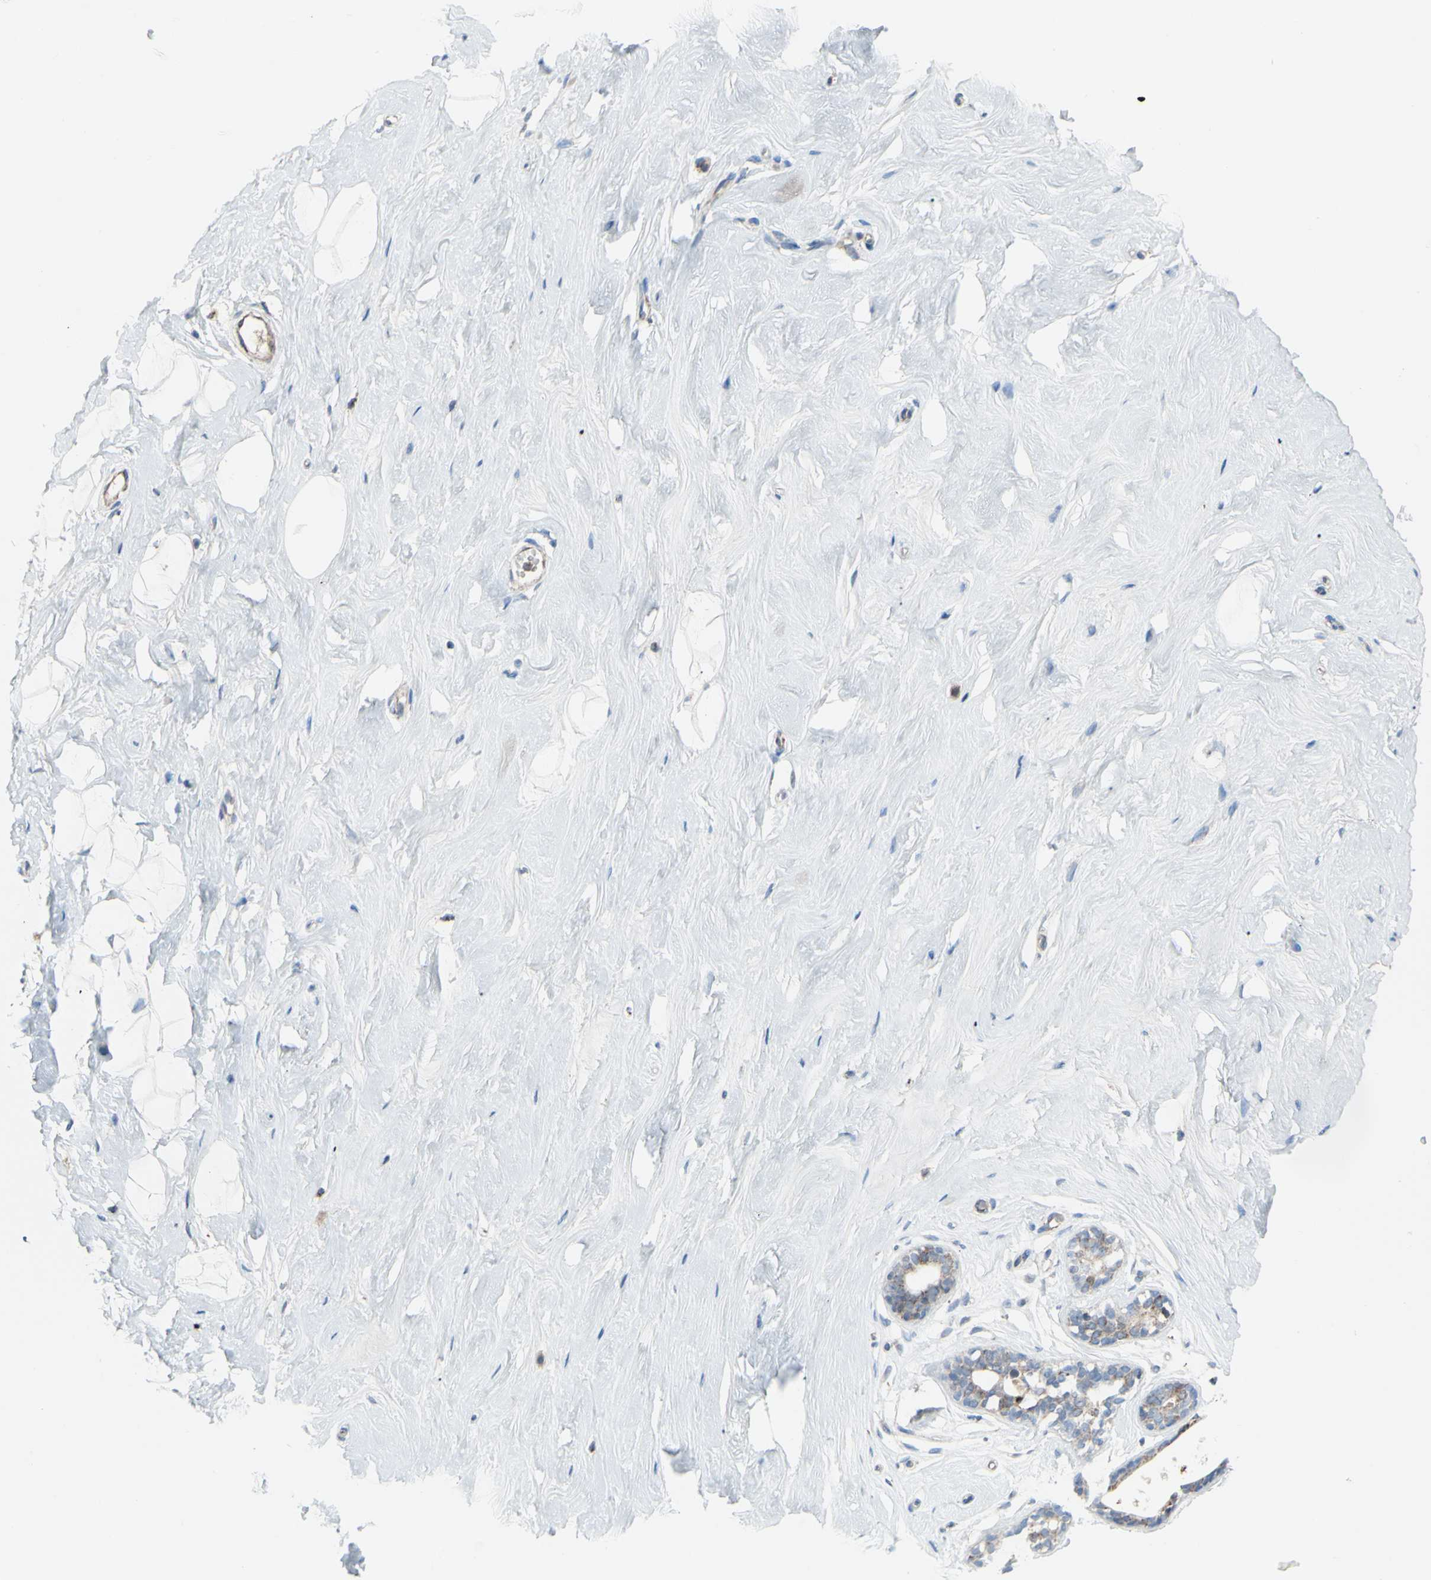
{"staining": {"intensity": "negative", "quantity": "none", "location": "none"}, "tissue": "breast", "cell_type": "Adipocytes", "image_type": "normal", "snomed": [{"axis": "morphology", "description": "Normal tissue, NOS"}, {"axis": "topography", "description": "Breast"}], "caption": "Immunohistochemistry photomicrograph of unremarkable breast: human breast stained with DAB shows no significant protein staining in adipocytes.", "gene": "GLT8D1", "patient": {"sex": "female", "age": 23}}